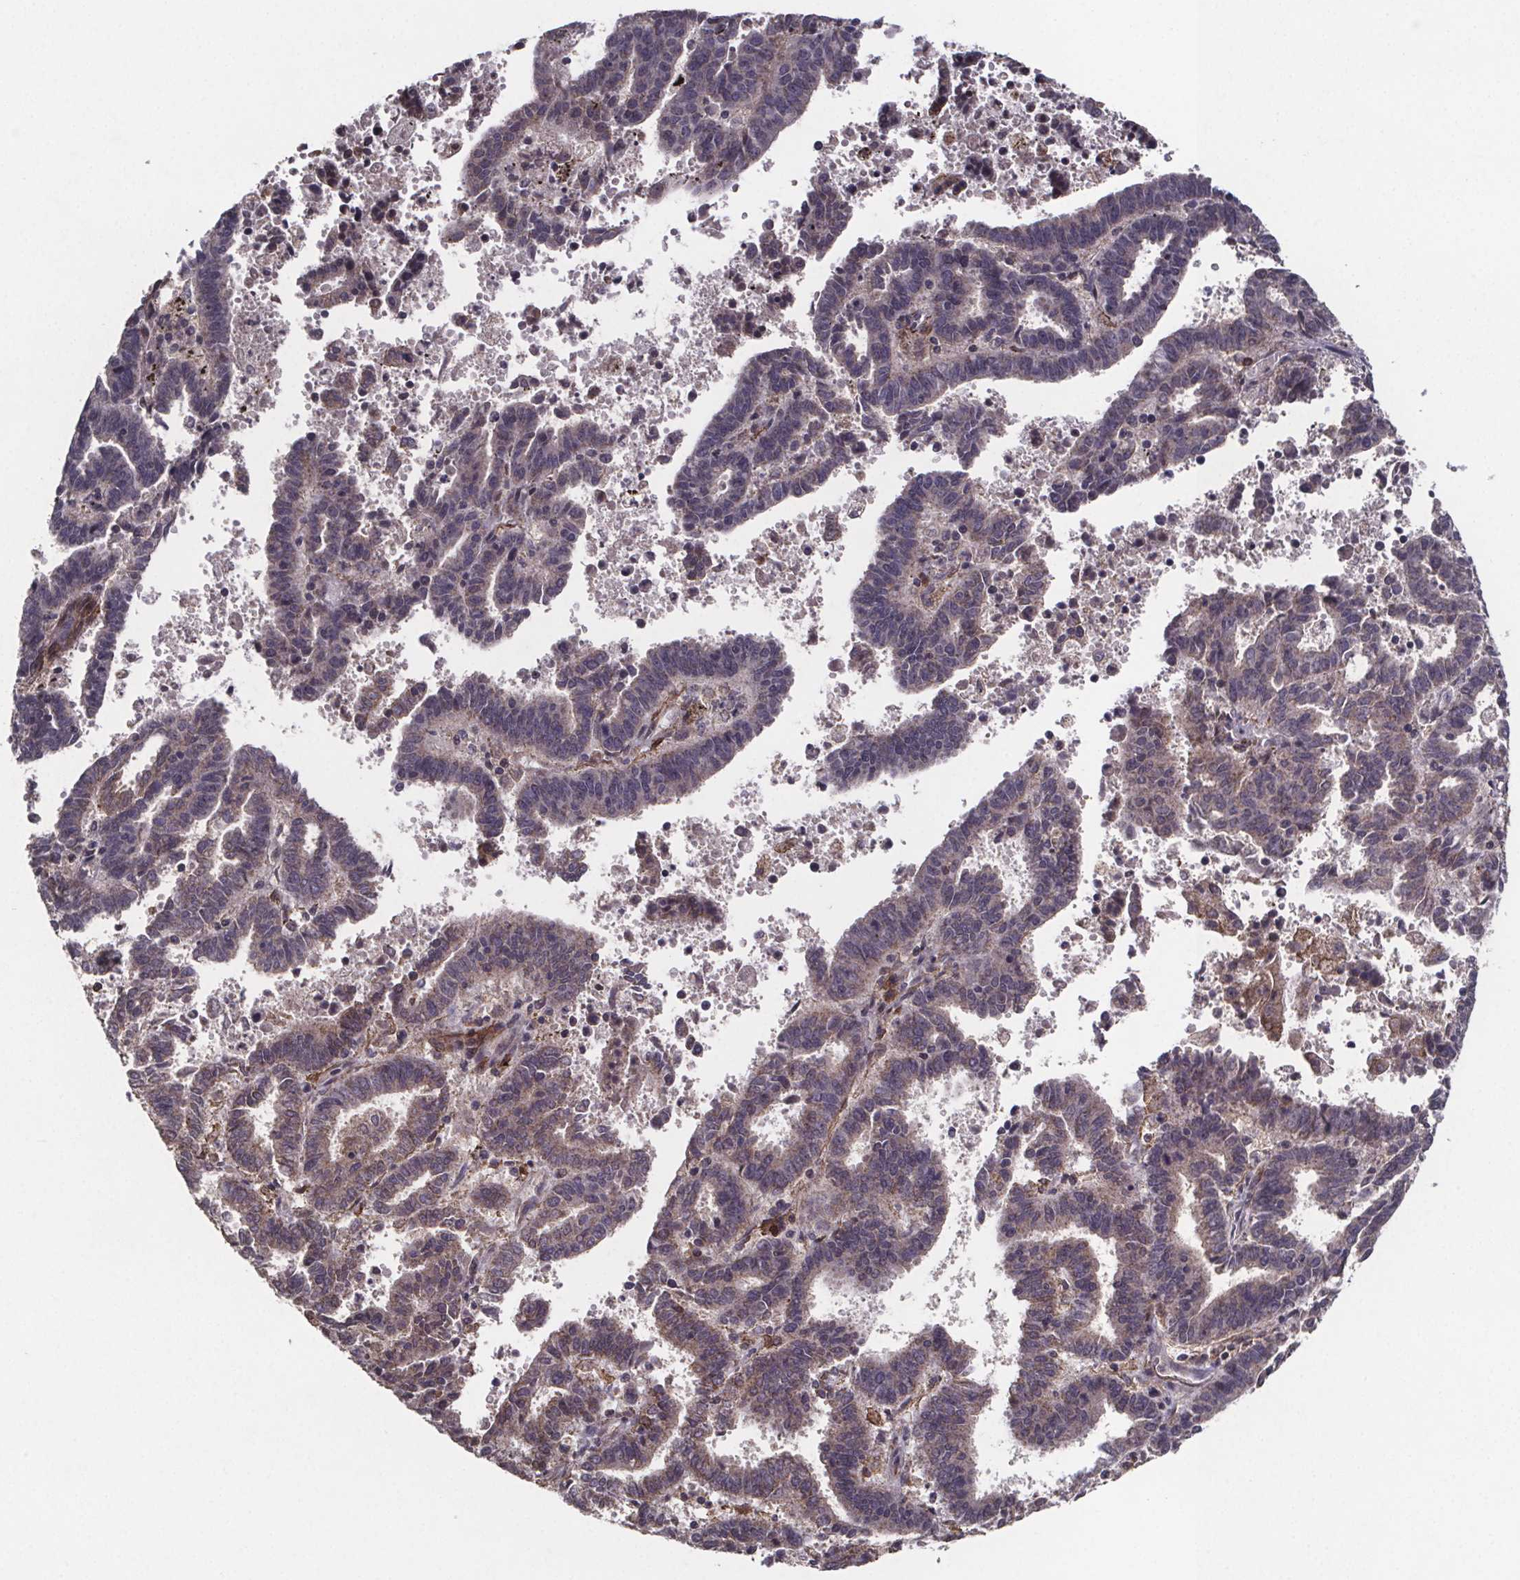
{"staining": {"intensity": "negative", "quantity": "none", "location": "none"}, "tissue": "endometrial cancer", "cell_type": "Tumor cells", "image_type": "cancer", "snomed": [{"axis": "morphology", "description": "Adenocarcinoma, NOS"}, {"axis": "topography", "description": "Uterus"}], "caption": "Protein analysis of endometrial adenocarcinoma demonstrates no significant staining in tumor cells. (DAB (3,3'-diaminobenzidine) immunohistochemistry (IHC) with hematoxylin counter stain).", "gene": "PALLD", "patient": {"sex": "female", "age": 83}}